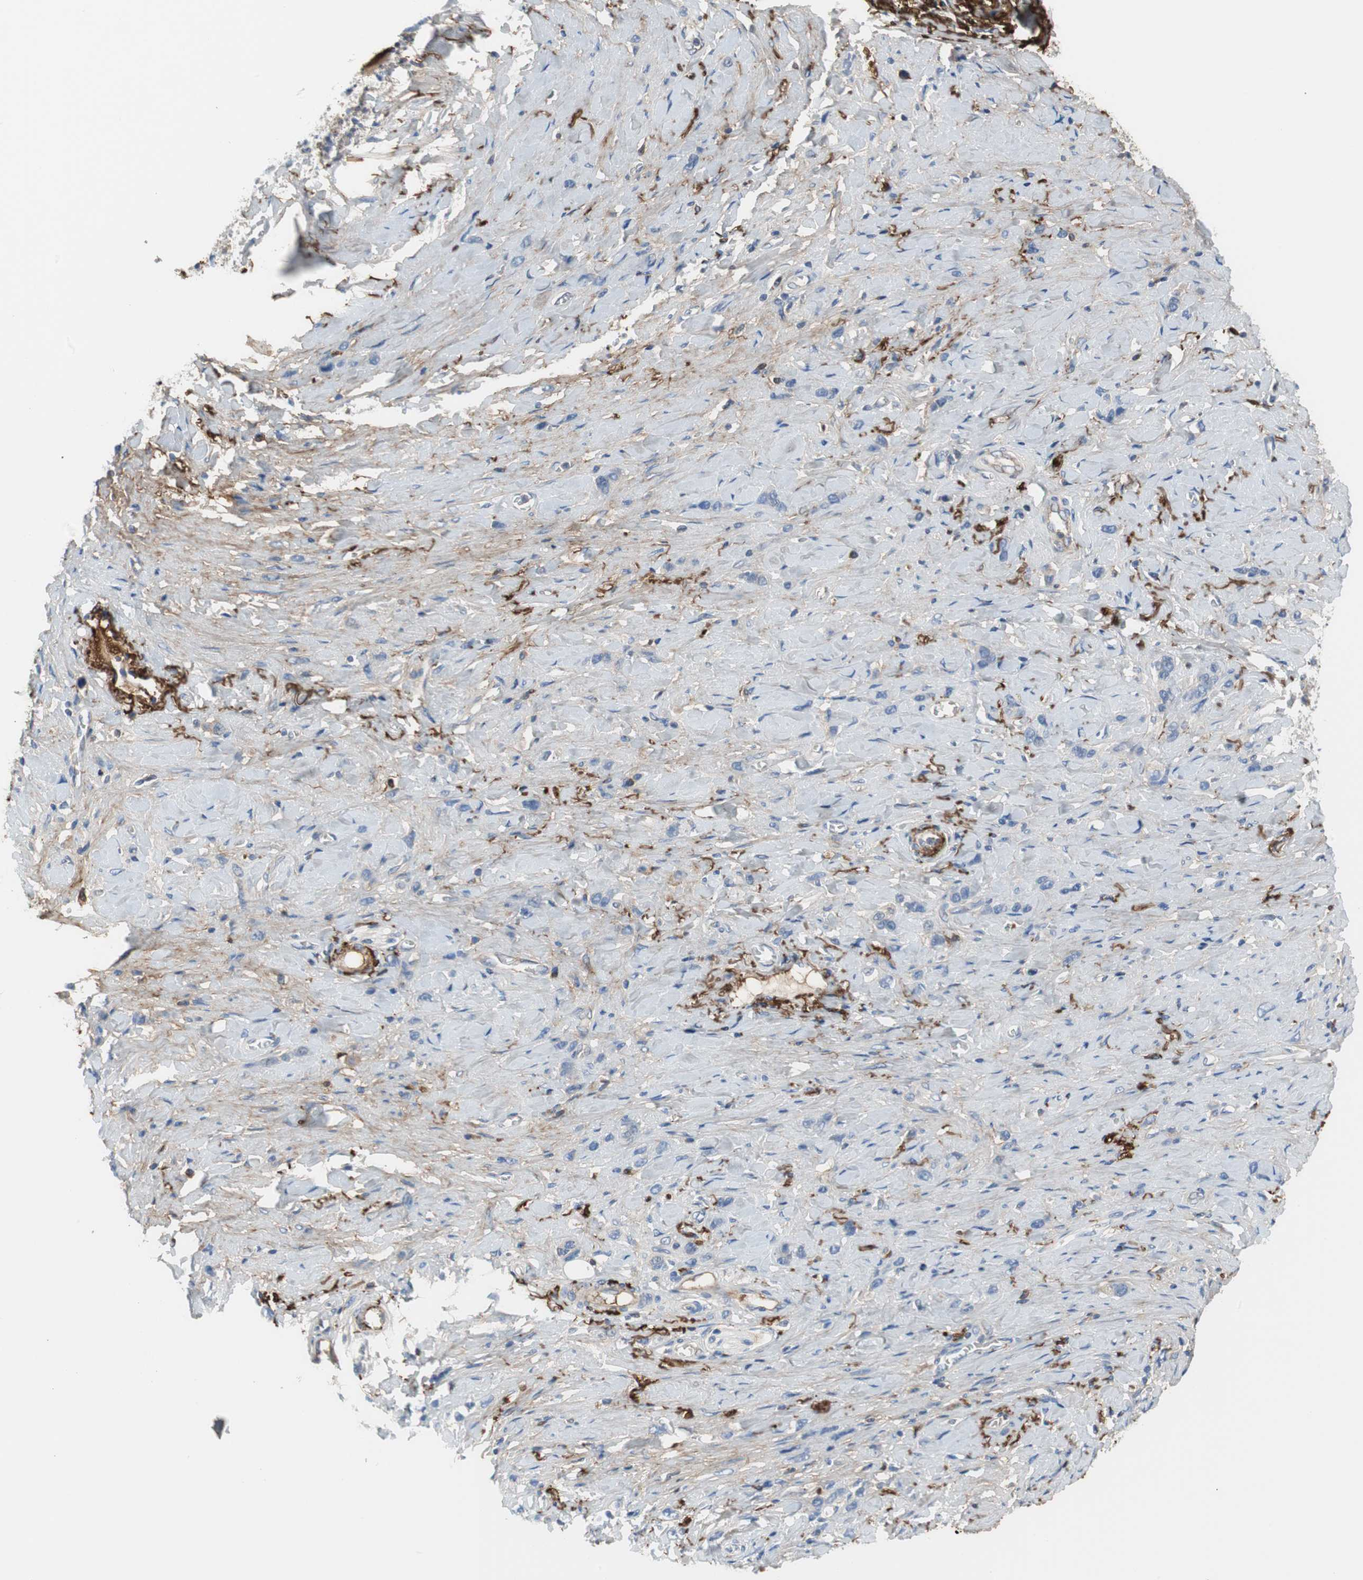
{"staining": {"intensity": "negative", "quantity": "none", "location": "none"}, "tissue": "stomach cancer", "cell_type": "Tumor cells", "image_type": "cancer", "snomed": [{"axis": "morphology", "description": "Normal tissue, NOS"}, {"axis": "morphology", "description": "Adenocarcinoma, NOS"}, {"axis": "morphology", "description": "Adenocarcinoma, High grade"}, {"axis": "topography", "description": "Stomach, upper"}, {"axis": "topography", "description": "Stomach"}], "caption": "High power microscopy histopathology image of an immunohistochemistry (IHC) micrograph of stomach adenocarcinoma, revealing no significant expression in tumor cells.", "gene": "APCS", "patient": {"sex": "female", "age": 65}}